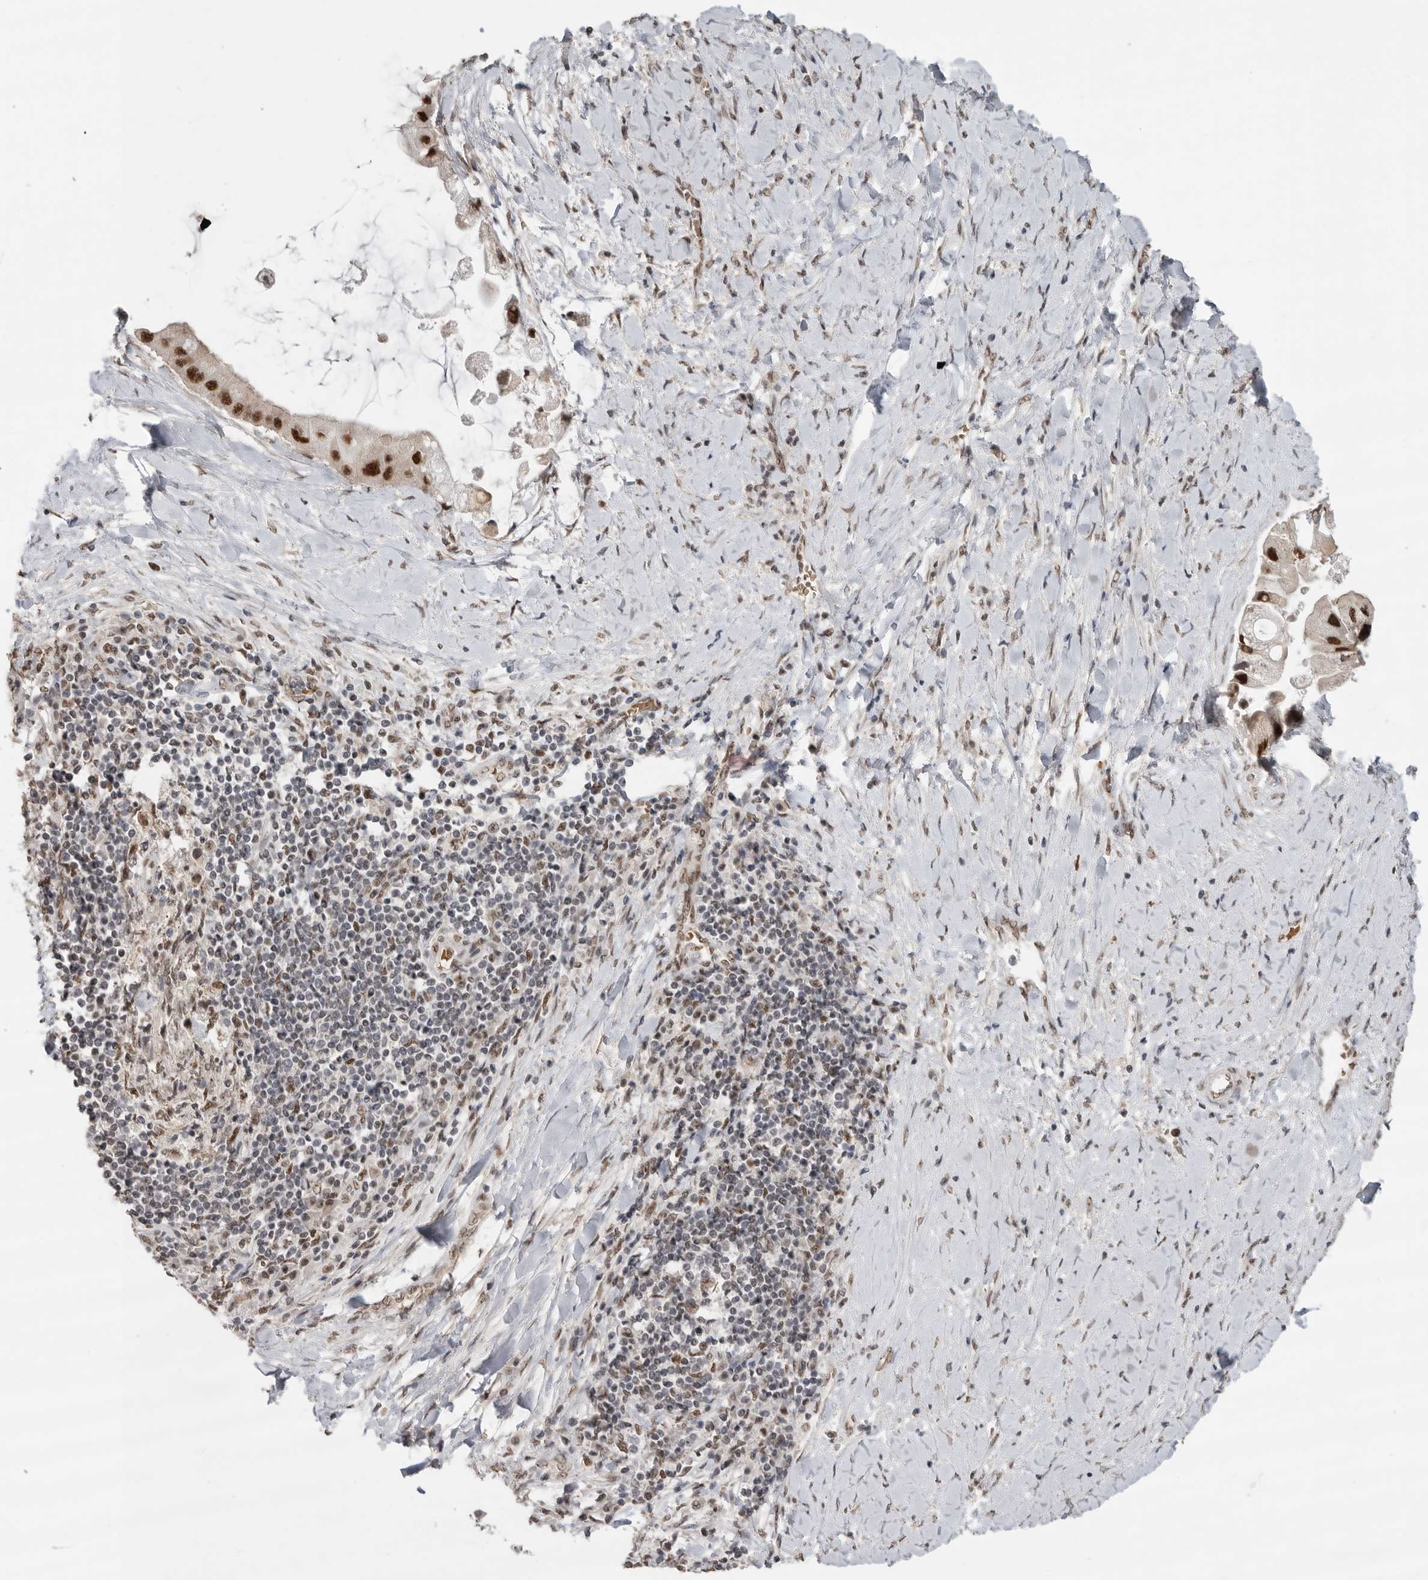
{"staining": {"intensity": "strong", "quantity": ">75%", "location": "nuclear"}, "tissue": "liver cancer", "cell_type": "Tumor cells", "image_type": "cancer", "snomed": [{"axis": "morphology", "description": "Cholangiocarcinoma"}, {"axis": "topography", "description": "Liver"}], "caption": "Protein expression analysis of human liver cancer (cholangiocarcinoma) reveals strong nuclear staining in about >75% of tumor cells.", "gene": "PPP1R10", "patient": {"sex": "male", "age": 50}}